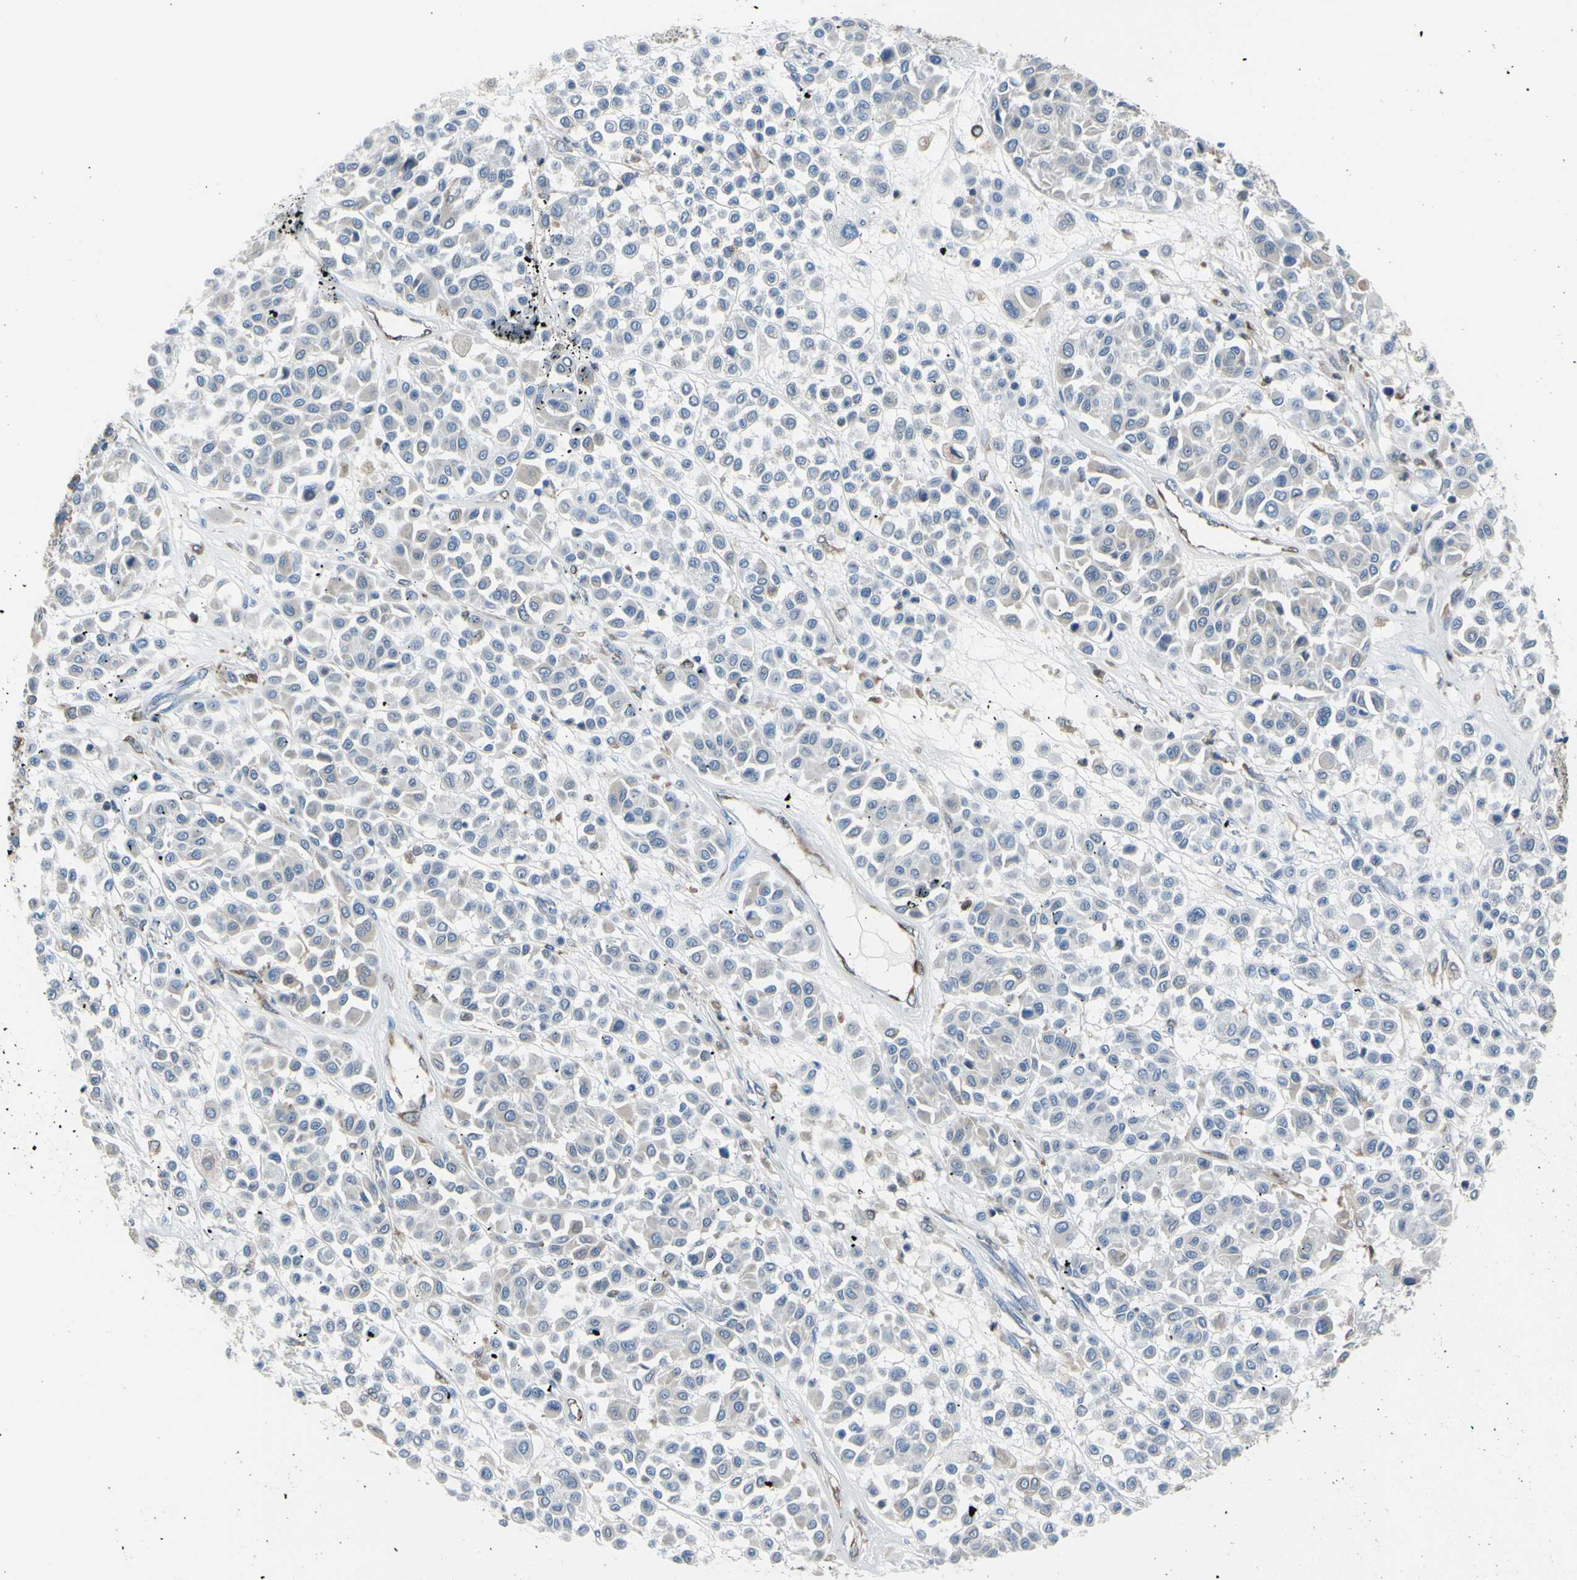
{"staining": {"intensity": "negative", "quantity": "none", "location": "none"}, "tissue": "melanoma", "cell_type": "Tumor cells", "image_type": "cancer", "snomed": [{"axis": "morphology", "description": "Malignant melanoma, Metastatic site"}, {"axis": "topography", "description": "Soft tissue"}], "caption": "DAB immunohistochemical staining of human melanoma demonstrates no significant positivity in tumor cells.", "gene": "MGST2", "patient": {"sex": "male", "age": 41}}